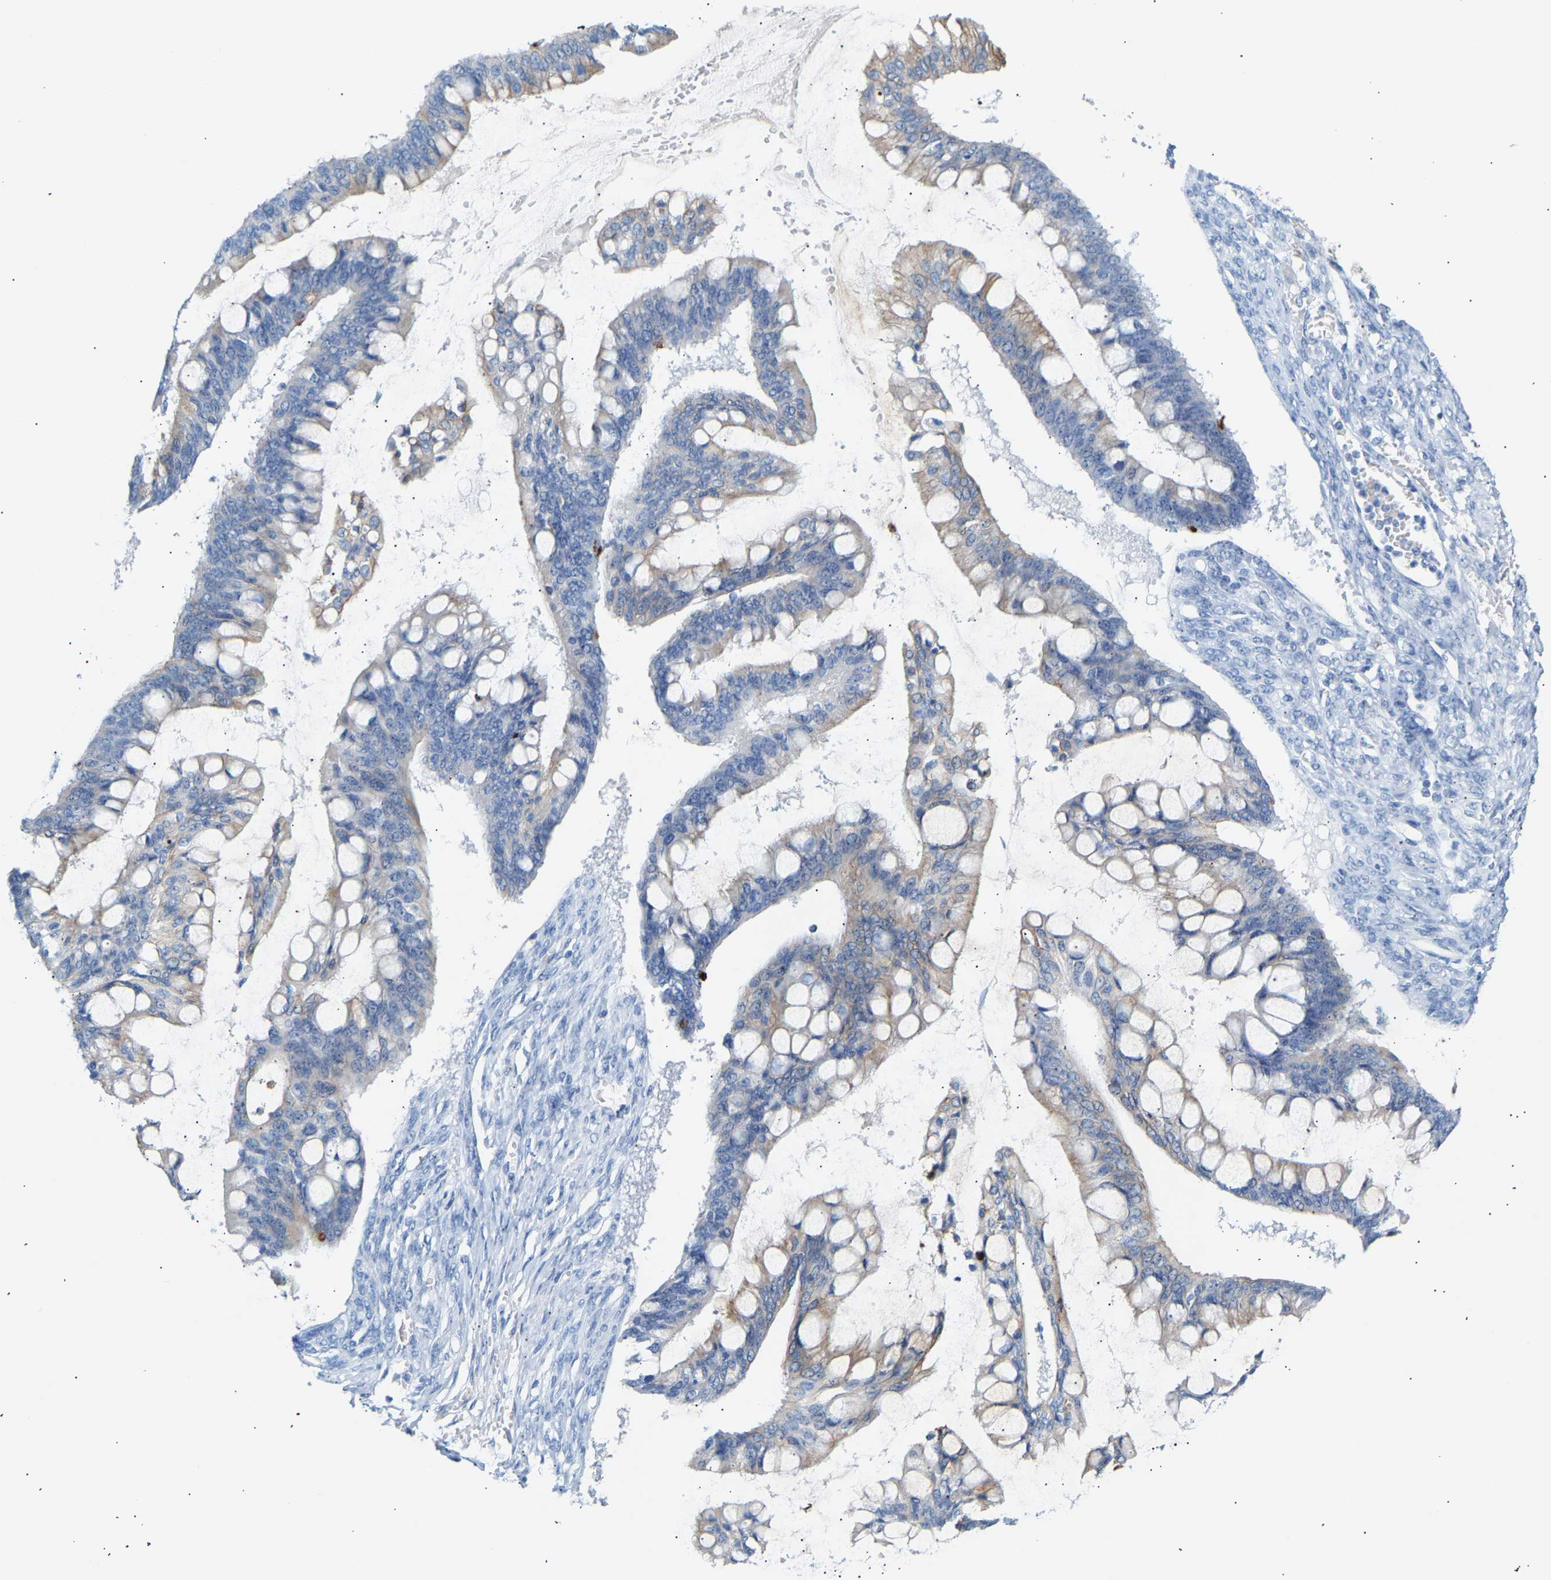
{"staining": {"intensity": "weak", "quantity": "25%-75%", "location": "cytoplasmic/membranous"}, "tissue": "ovarian cancer", "cell_type": "Tumor cells", "image_type": "cancer", "snomed": [{"axis": "morphology", "description": "Cystadenocarcinoma, mucinous, NOS"}, {"axis": "topography", "description": "Ovary"}], "caption": "Immunohistochemistry (IHC) photomicrograph of mucinous cystadenocarcinoma (ovarian) stained for a protein (brown), which shows low levels of weak cytoplasmic/membranous positivity in about 25%-75% of tumor cells.", "gene": "PEX1", "patient": {"sex": "female", "age": 73}}